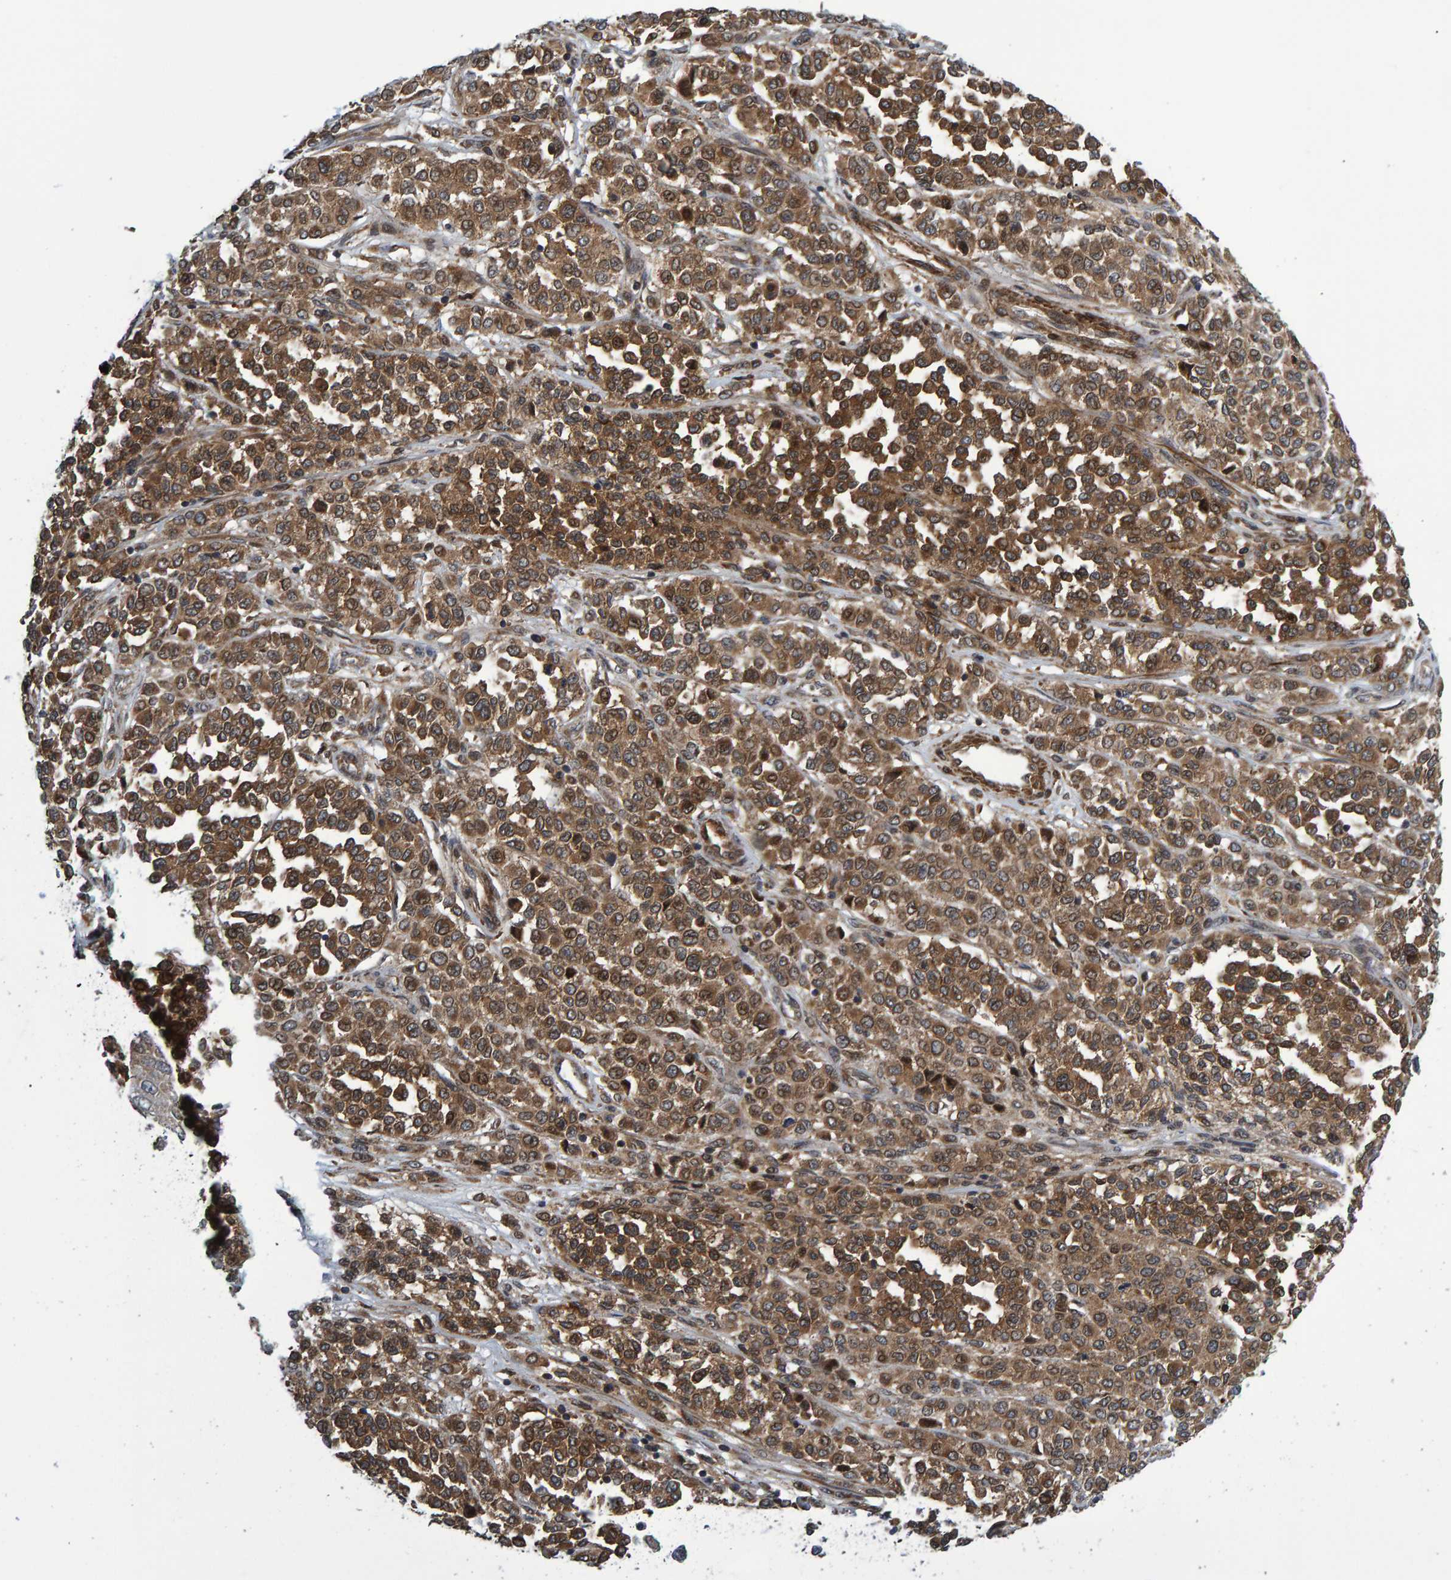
{"staining": {"intensity": "moderate", "quantity": ">75%", "location": "cytoplasmic/membranous"}, "tissue": "melanoma", "cell_type": "Tumor cells", "image_type": "cancer", "snomed": [{"axis": "morphology", "description": "Malignant melanoma, Metastatic site"}, {"axis": "topography", "description": "Pancreas"}], "caption": "A brown stain shows moderate cytoplasmic/membranous expression of a protein in human melanoma tumor cells.", "gene": "ATP6V1H", "patient": {"sex": "female", "age": 30}}